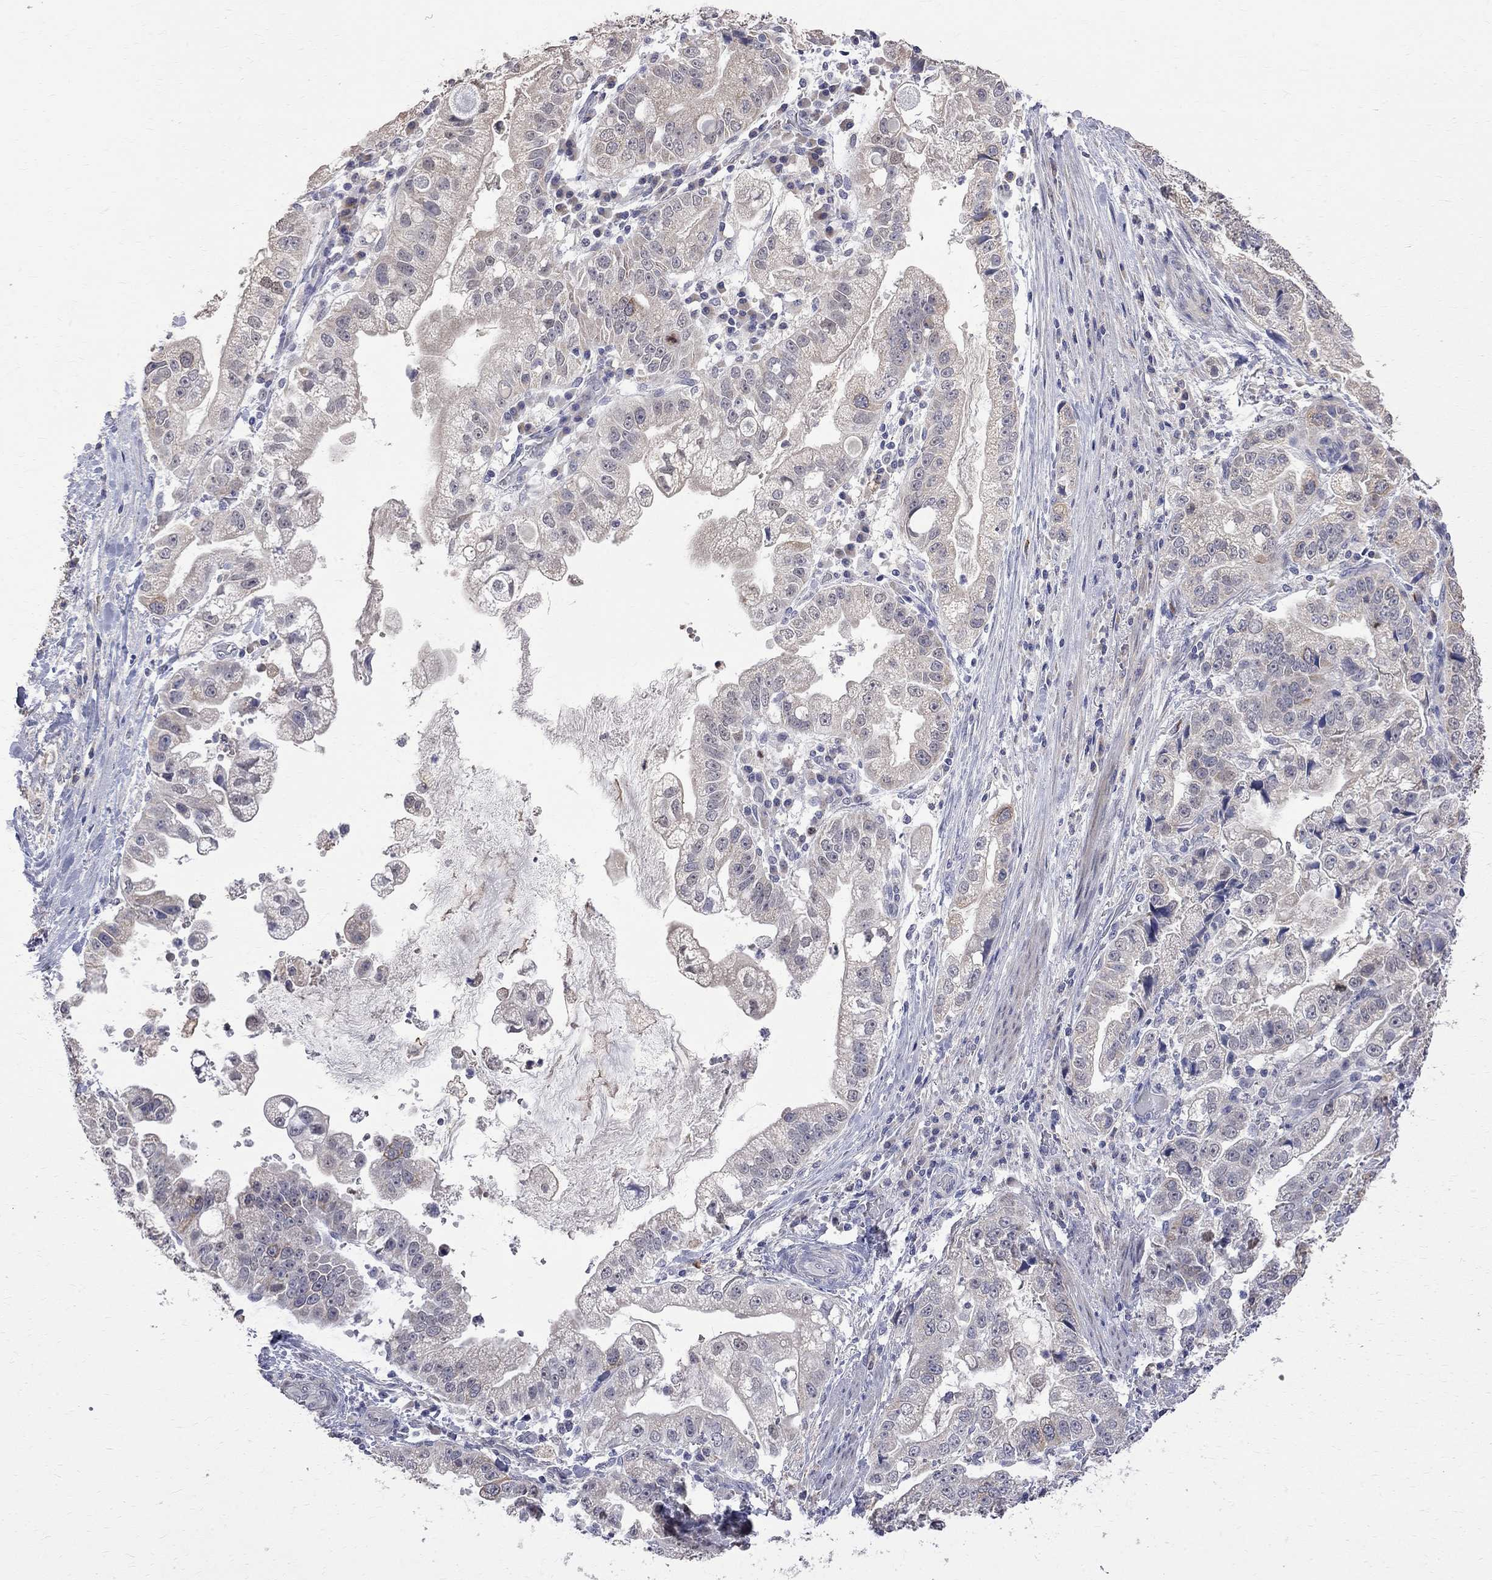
{"staining": {"intensity": "weak", "quantity": "<25%", "location": "cytoplasmic/membranous"}, "tissue": "stomach cancer", "cell_type": "Tumor cells", "image_type": "cancer", "snomed": [{"axis": "morphology", "description": "Adenocarcinoma, NOS"}, {"axis": "topography", "description": "Stomach"}], "caption": "A micrograph of stomach cancer (adenocarcinoma) stained for a protein reveals no brown staining in tumor cells. (DAB immunohistochemistry, high magnification).", "gene": "CKAP2", "patient": {"sex": "male", "age": 59}}